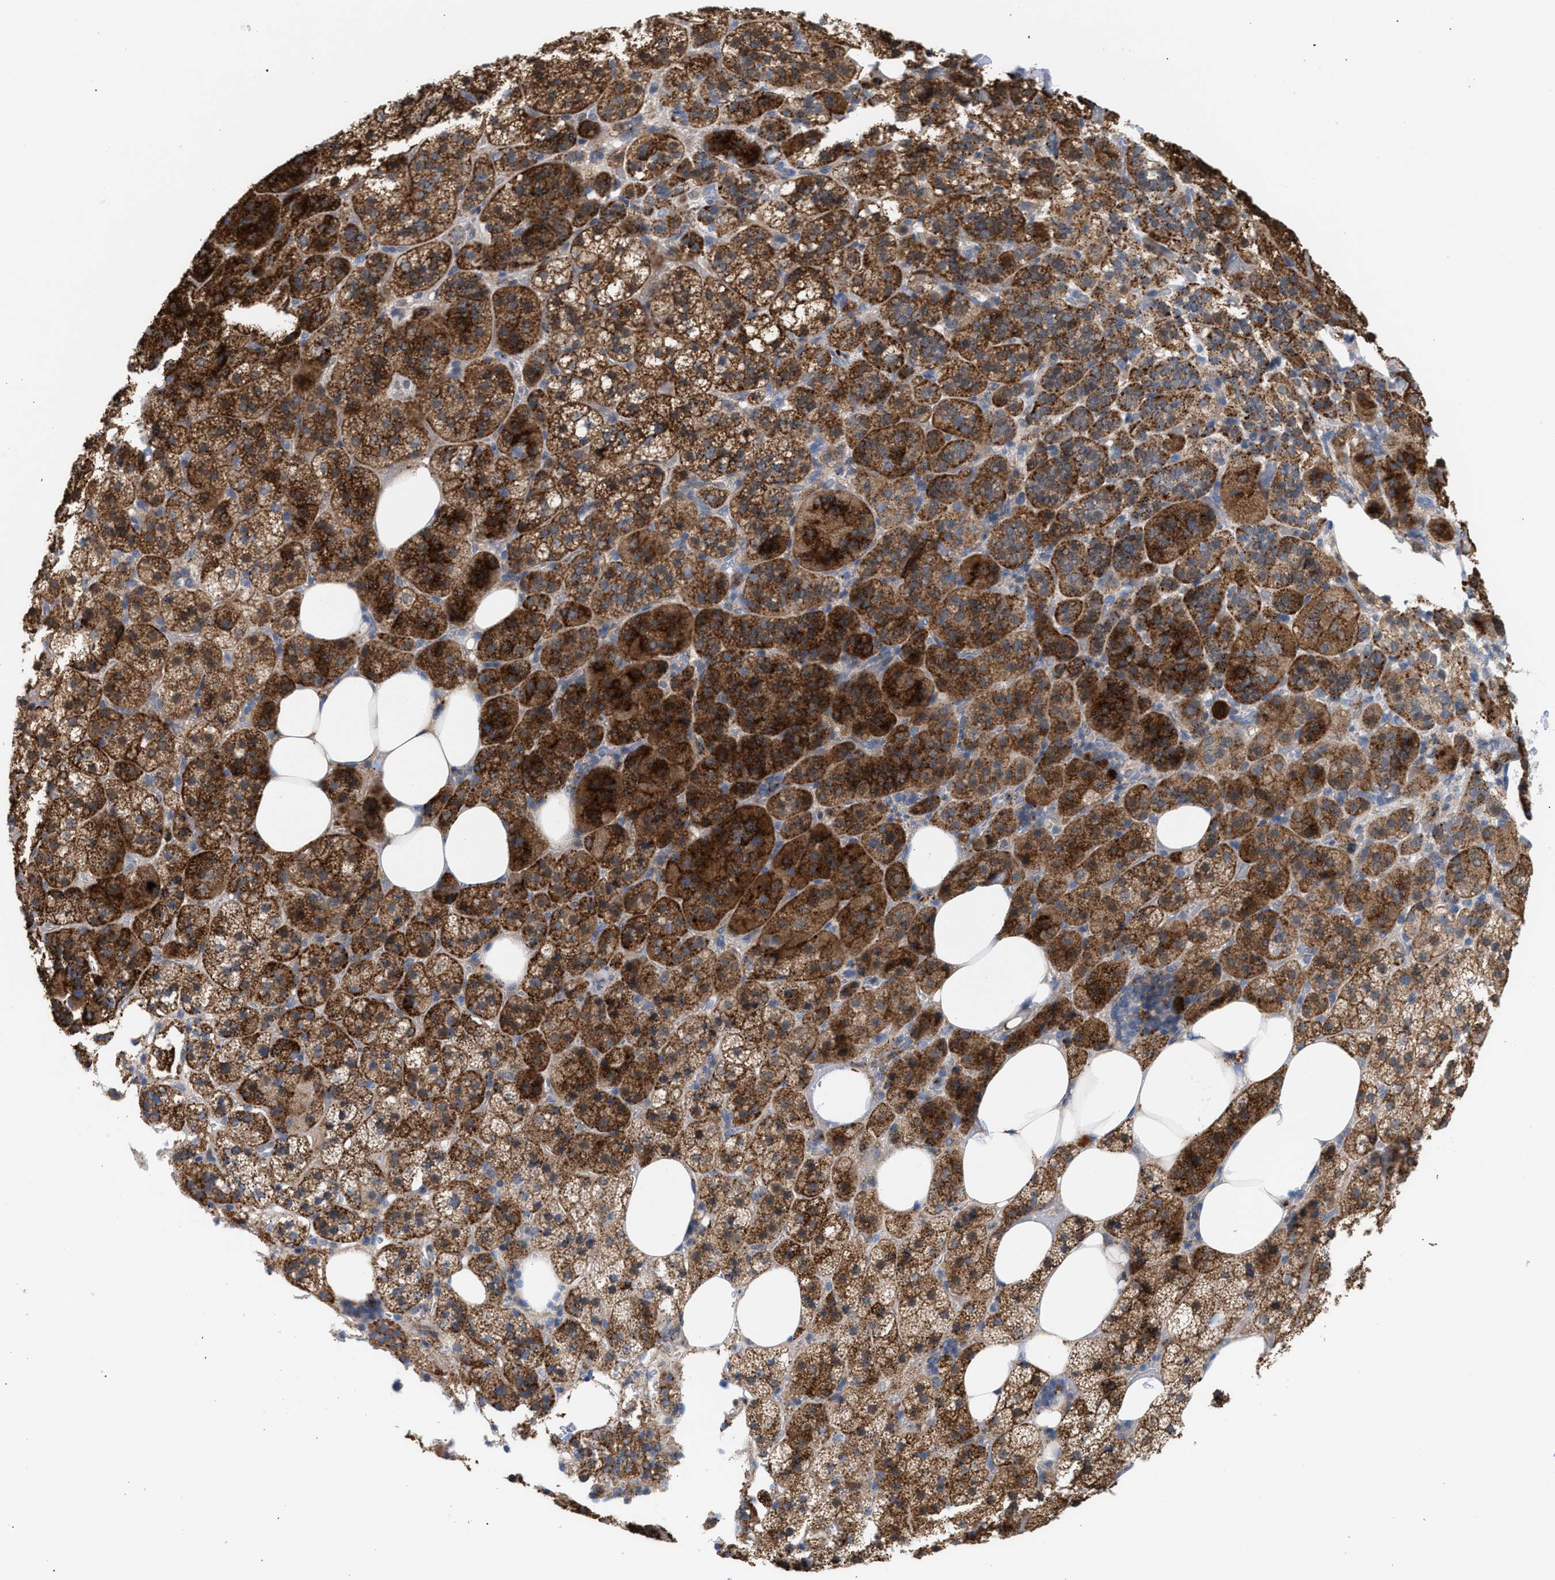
{"staining": {"intensity": "strong", "quantity": ">75%", "location": "cytoplasmic/membranous"}, "tissue": "adrenal gland", "cell_type": "Glandular cells", "image_type": "normal", "snomed": [{"axis": "morphology", "description": "Normal tissue, NOS"}, {"axis": "topography", "description": "Adrenal gland"}], "caption": "Immunohistochemical staining of benign adrenal gland reveals strong cytoplasmic/membranous protein staining in about >75% of glandular cells.", "gene": "MBTD1", "patient": {"sex": "female", "age": 59}}